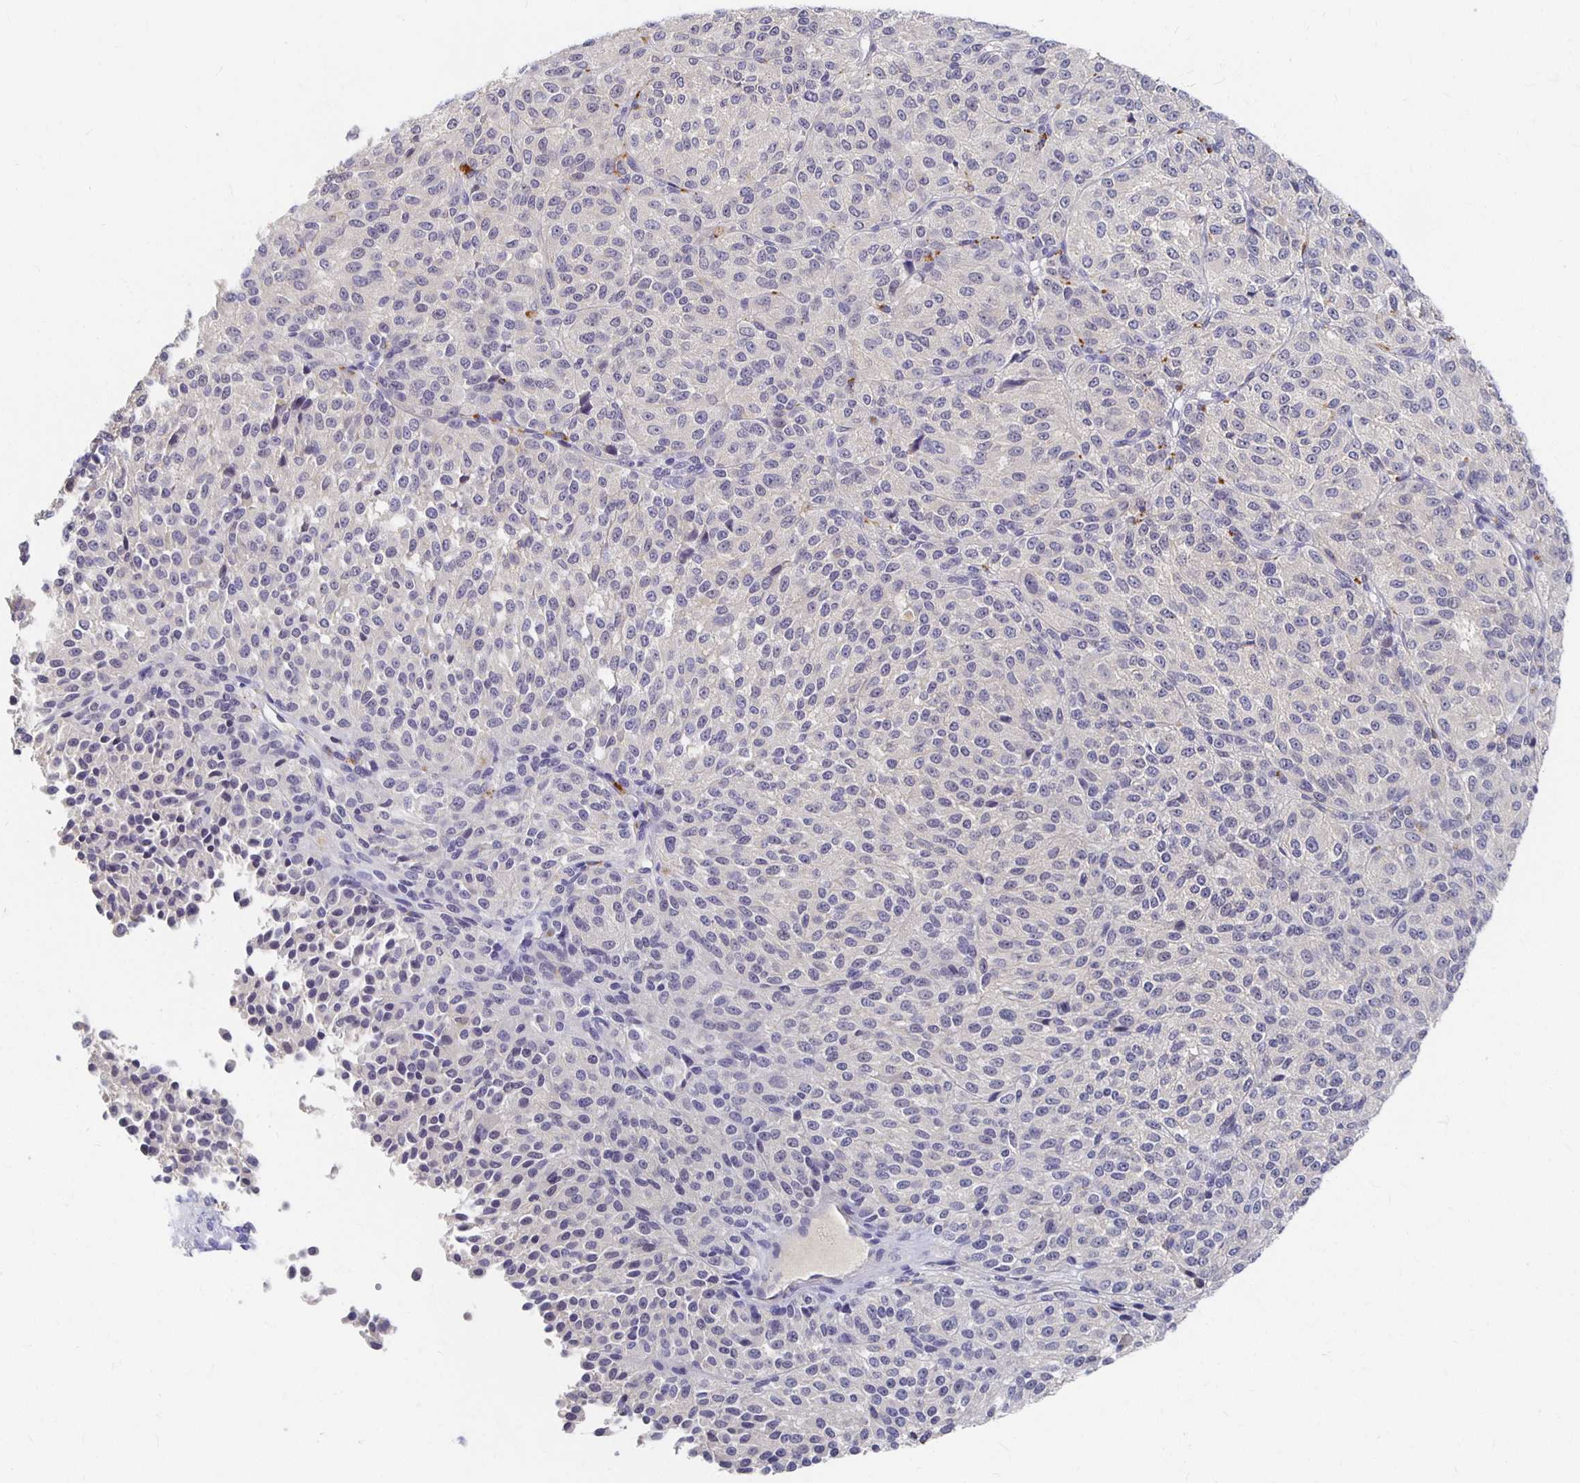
{"staining": {"intensity": "negative", "quantity": "none", "location": "none"}, "tissue": "melanoma", "cell_type": "Tumor cells", "image_type": "cancer", "snomed": [{"axis": "morphology", "description": "Malignant melanoma, Metastatic site"}, {"axis": "topography", "description": "Brain"}], "caption": "Protein analysis of malignant melanoma (metastatic site) exhibits no significant positivity in tumor cells. Nuclei are stained in blue.", "gene": "FKRP", "patient": {"sex": "female", "age": 56}}